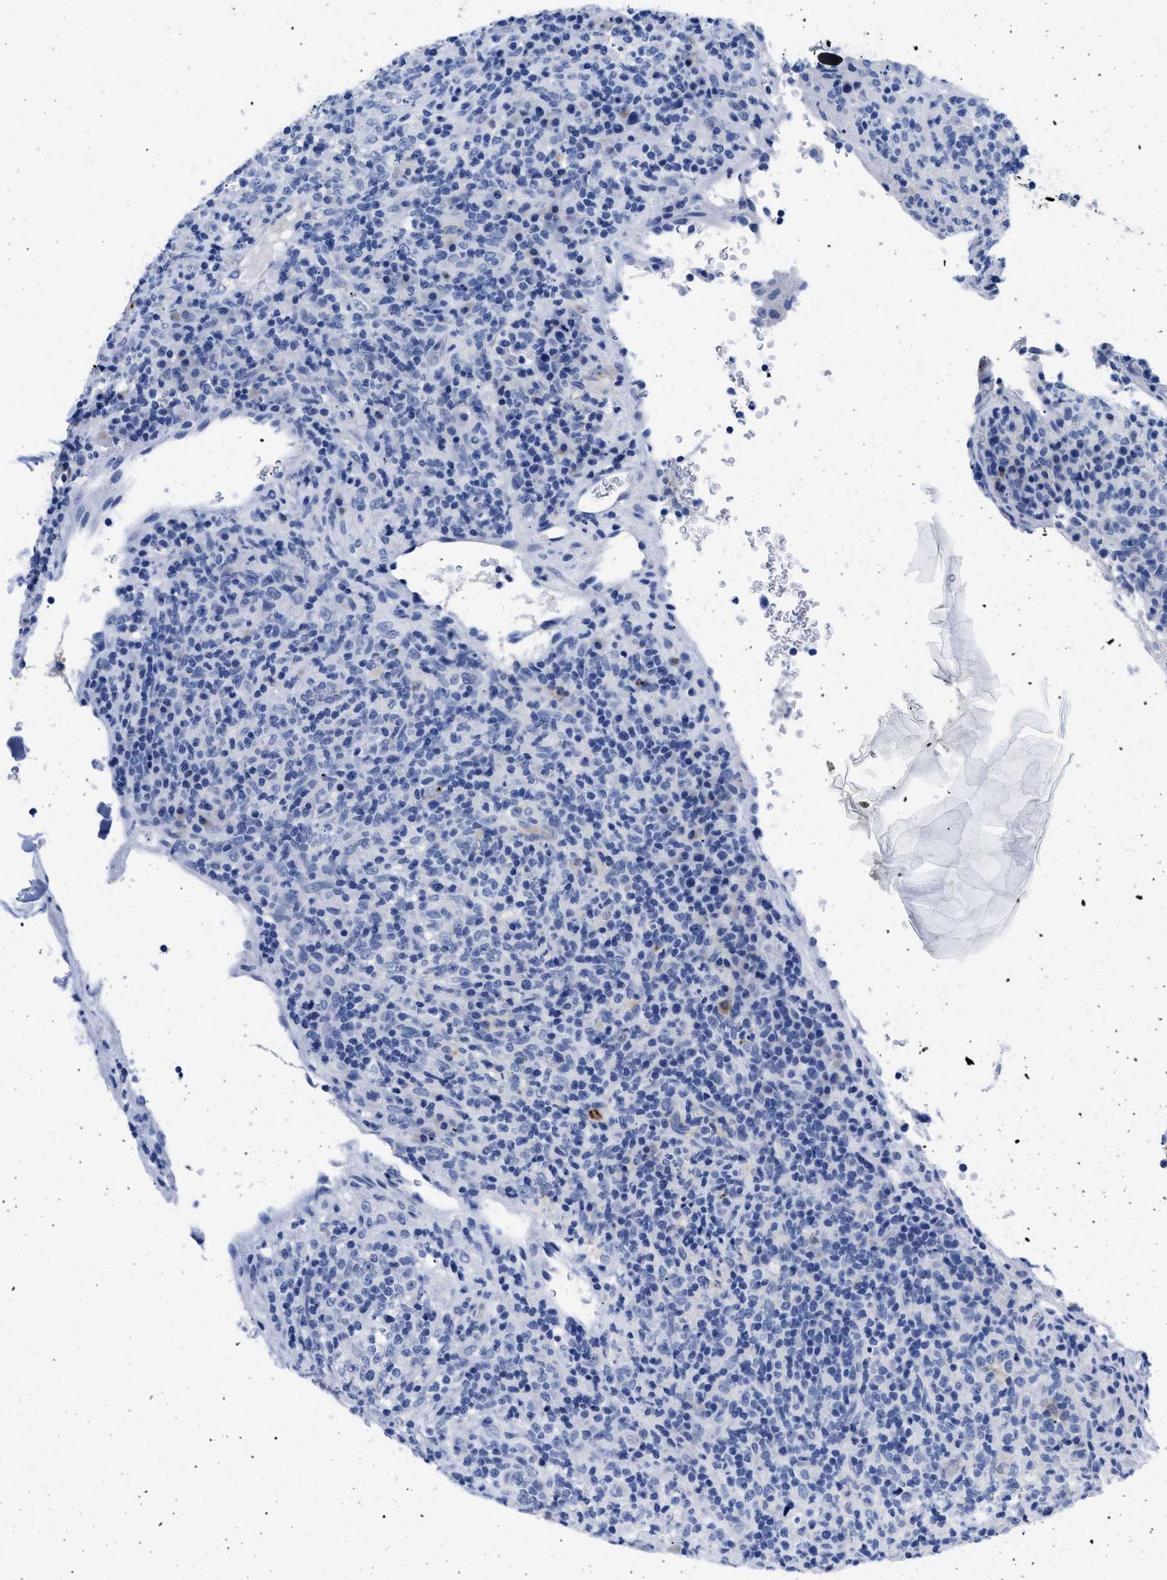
{"staining": {"intensity": "negative", "quantity": "none", "location": "none"}, "tissue": "lymphoma", "cell_type": "Tumor cells", "image_type": "cancer", "snomed": [{"axis": "morphology", "description": "Malignant lymphoma, non-Hodgkin's type, High grade"}, {"axis": "topography", "description": "Lymph node"}], "caption": "Photomicrograph shows no significant protein staining in tumor cells of lymphoma. (DAB IHC, high magnification).", "gene": "TREML1", "patient": {"sex": "female", "age": 76}}